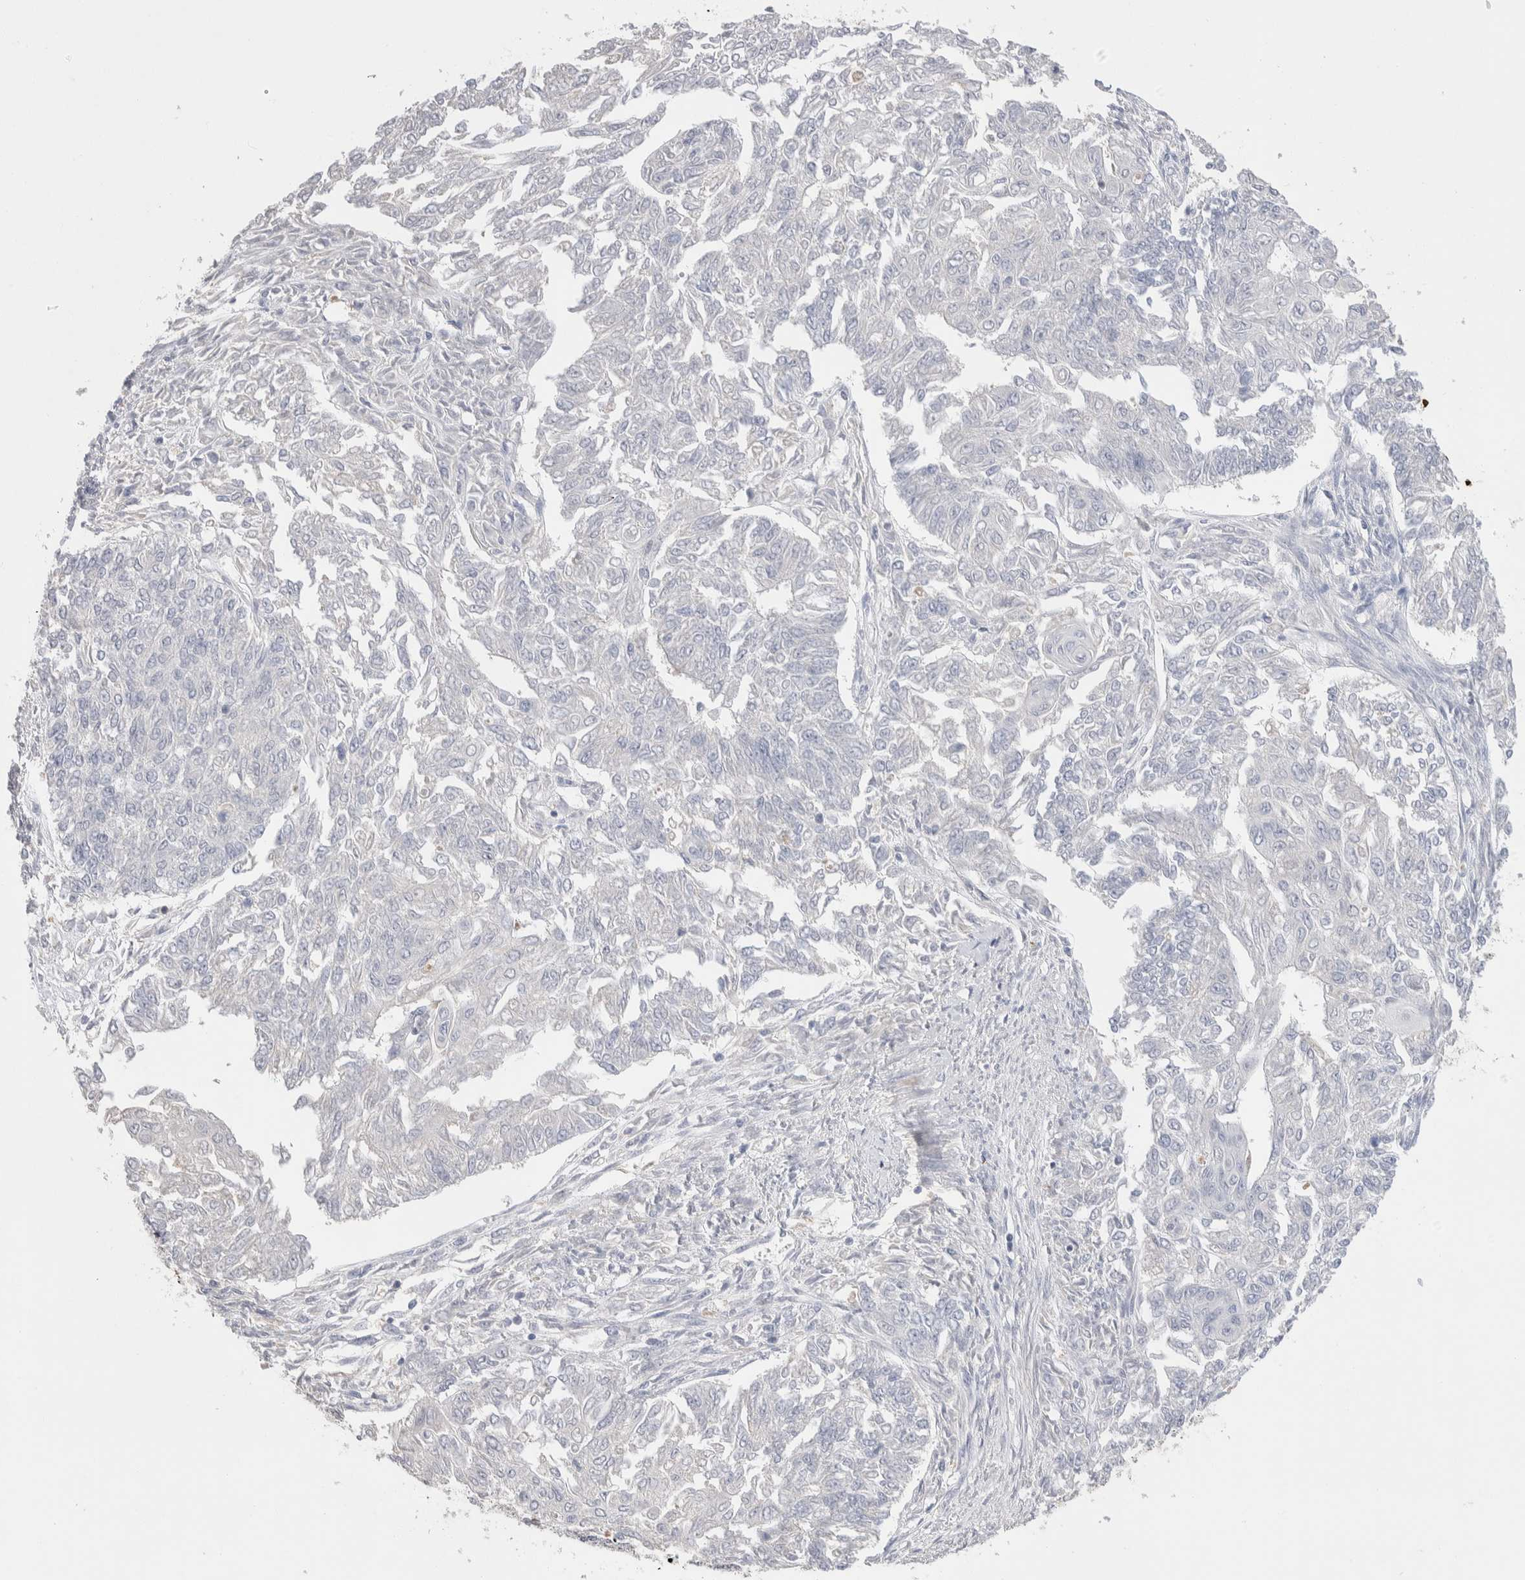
{"staining": {"intensity": "negative", "quantity": "none", "location": "none"}, "tissue": "endometrial cancer", "cell_type": "Tumor cells", "image_type": "cancer", "snomed": [{"axis": "morphology", "description": "Adenocarcinoma, NOS"}, {"axis": "topography", "description": "Endometrium"}], "caption": "DAB immunohistochemical staining of human endometrial adenocarcinoma displays no significant positivity in tumor cells.", "gene": "FFAR2", "patient": {"sex": "female", "age": 32}}